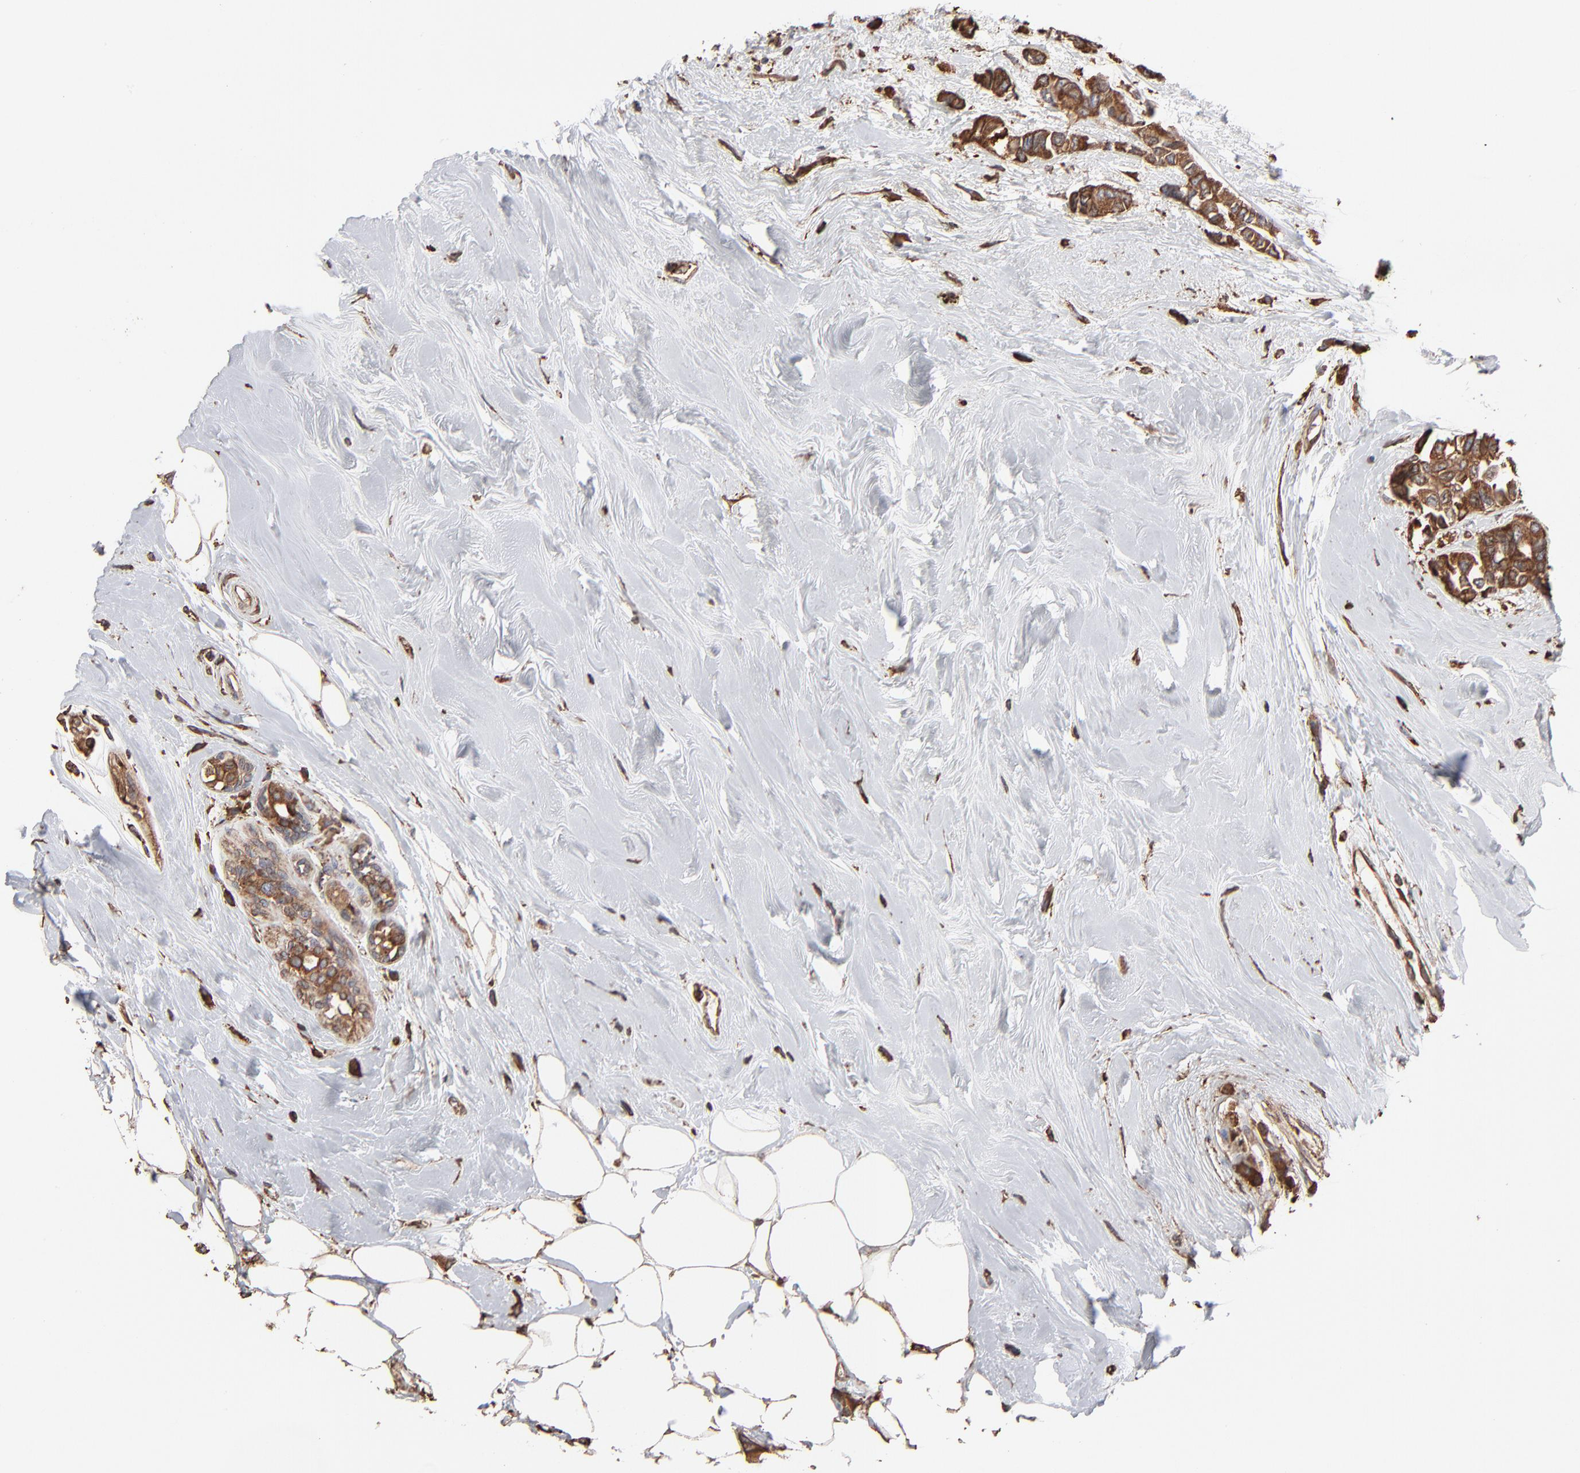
{"staining": {"intensity": "moderate", "quantity": ">75%", "location": "cytoplasmic/membranous"}, "tissue": "breast cancer", "cell_type": "Tumor cells", "image_type": "cancer", "snomed": [{"axis": "morphology", "description": "Duct carcinoma"}, {"axis": "topography", "description": "Breast"}], "caption": "Breast intraductal carcinoma stained with a brown dye reveals moderate cytoplasmic/membranous positive staining in approximately >75% of tumor cells.", "gene": "PDIA3", "patient": {"sex": "female", "age": 51}}